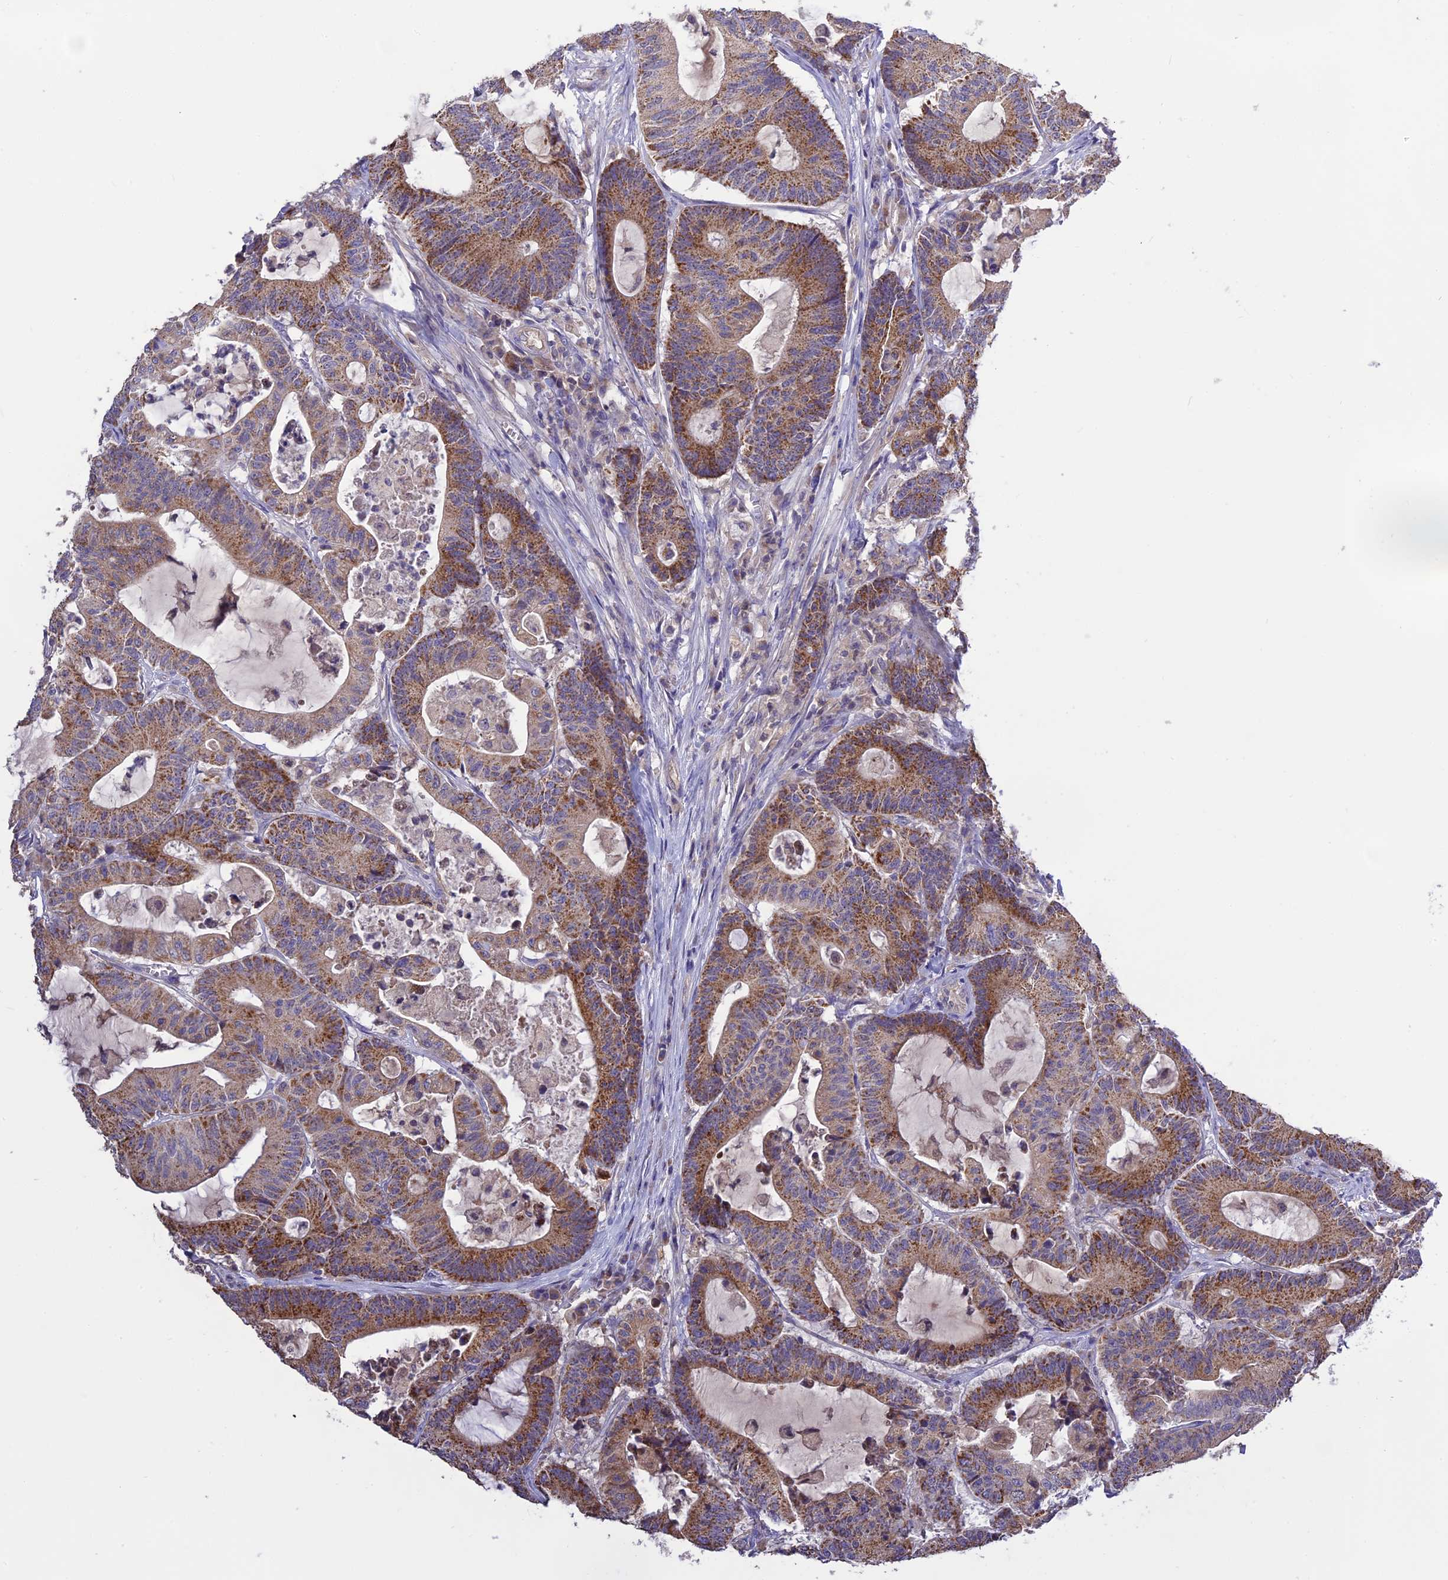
{"staining": {"intensity": "moderate", "quantity": ">75%", "location": "cytoplasmic/membranous"}, "tissue": "colorectal cancer", "cell_type": "Tumor cells", "image_type": "cancer", "snomed": [{"axis": "morphology", "description": "Adenocarcinoma, NOS"}, {"axis": "topography", "description": "Colon"}], "caption": "IHC histopathology image of neoplastic tissue: colorectal adenocarcinoma stained using IHC displays medium levels of moderate protein expression localized specifically in the cytoplasmic/membranous of tumor cells, appearing as a cytoplasmic/membranous brown color.", "gene": "NUDT8", "patient": {"sex": "female", "age": 84}}